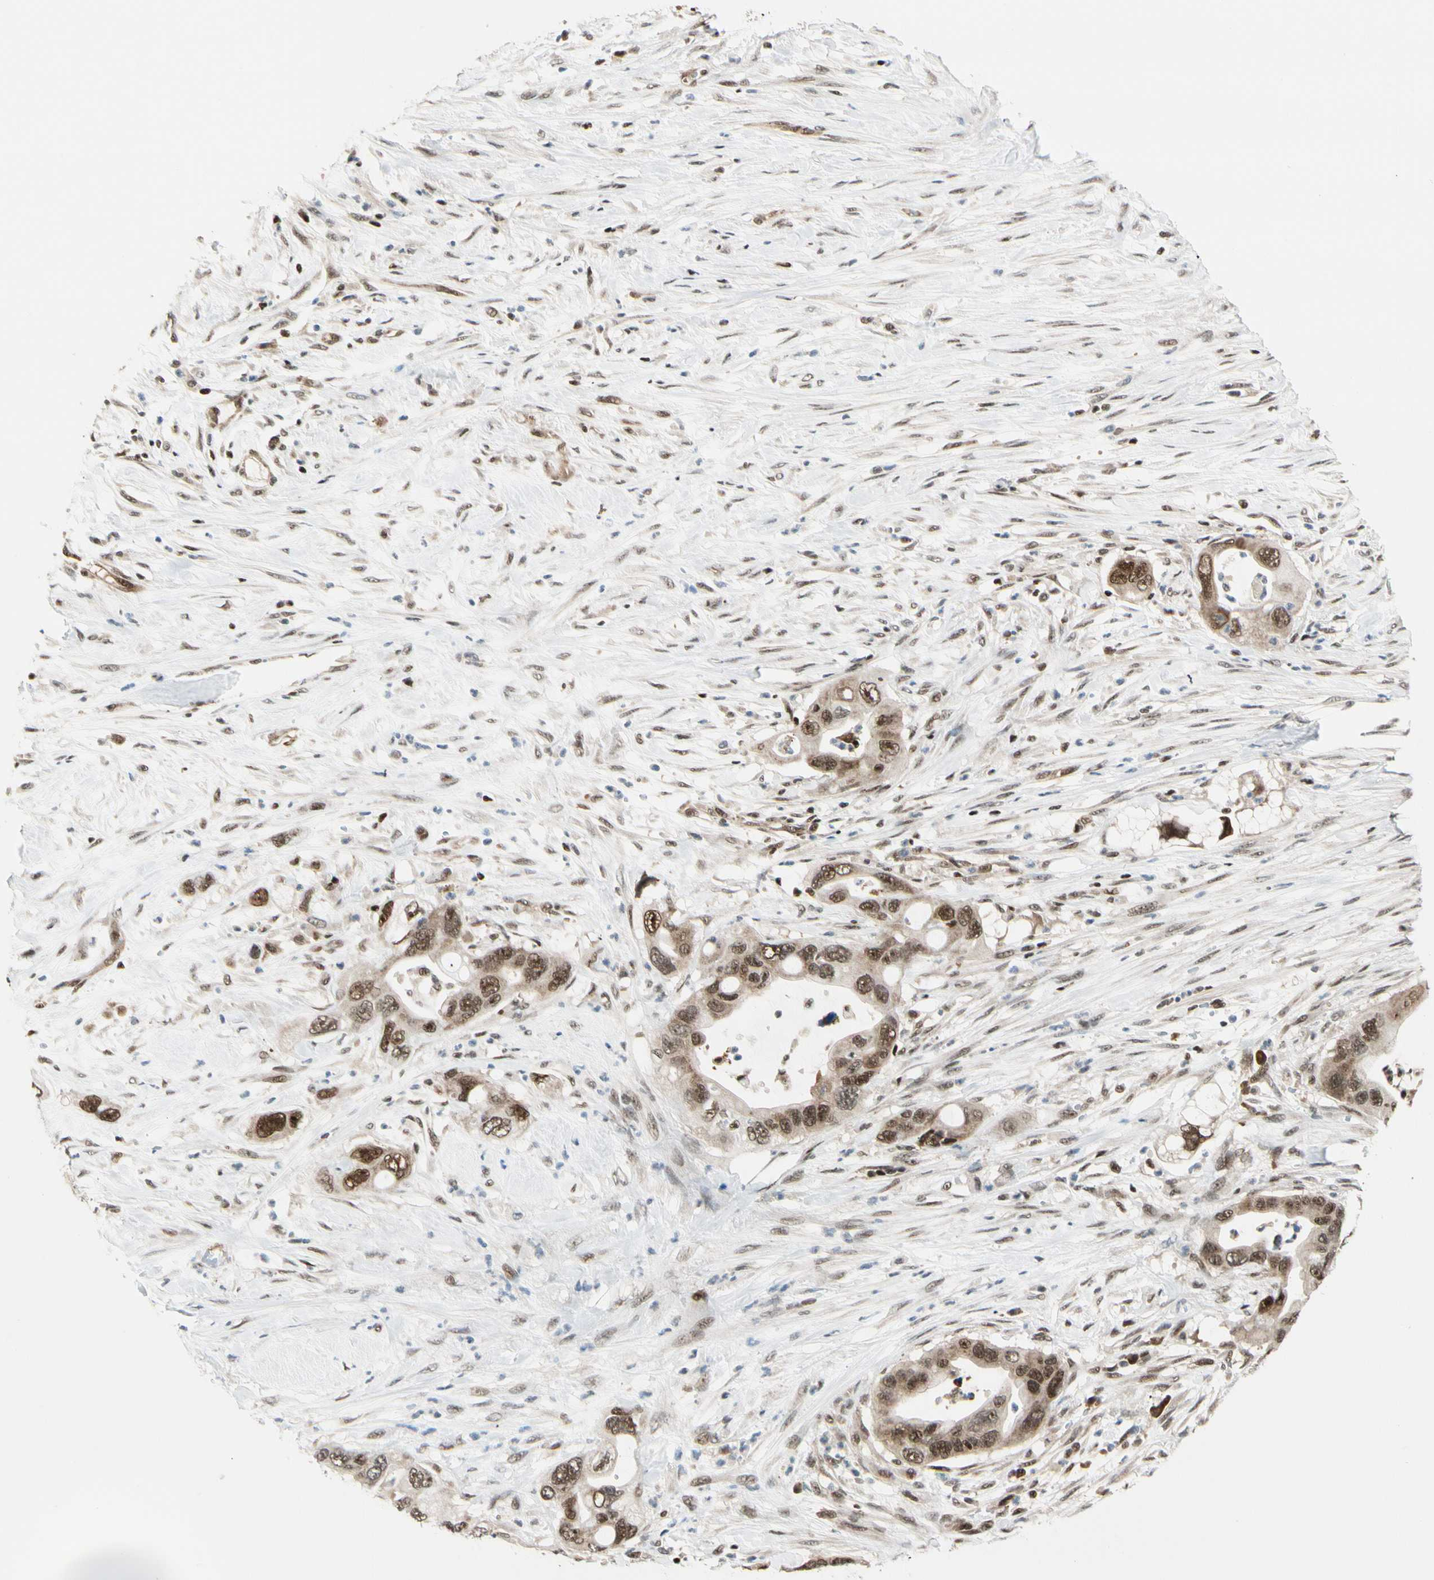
{"staining": {"intensity": "strong", "quantity": ">75%", "location": "cytoplasmic/membranous,nuclear"}, "tissue": "pancreatic cancer", "cell_type": "Tumor cells", "image_type": "cancer", "snomed": [{"axis": "morphology", "description": "Adenocarcinoma, NOS"}, {"axis": "topography", "description": "Pancreas"}], "caption": "DAB immunohistochemical staining of human pancreatic cancer (adenocarcinoma) shows strong cytoplasmic/membranous and nuclear protein staining in about >75% of tumor cells. The protein is stained brown, and the nuclei are stained in blue (DAB IHC with brightfield microscopy, high magnification).", "gene": "DAXX", "patient": {"sex": "female", "age": 71}}